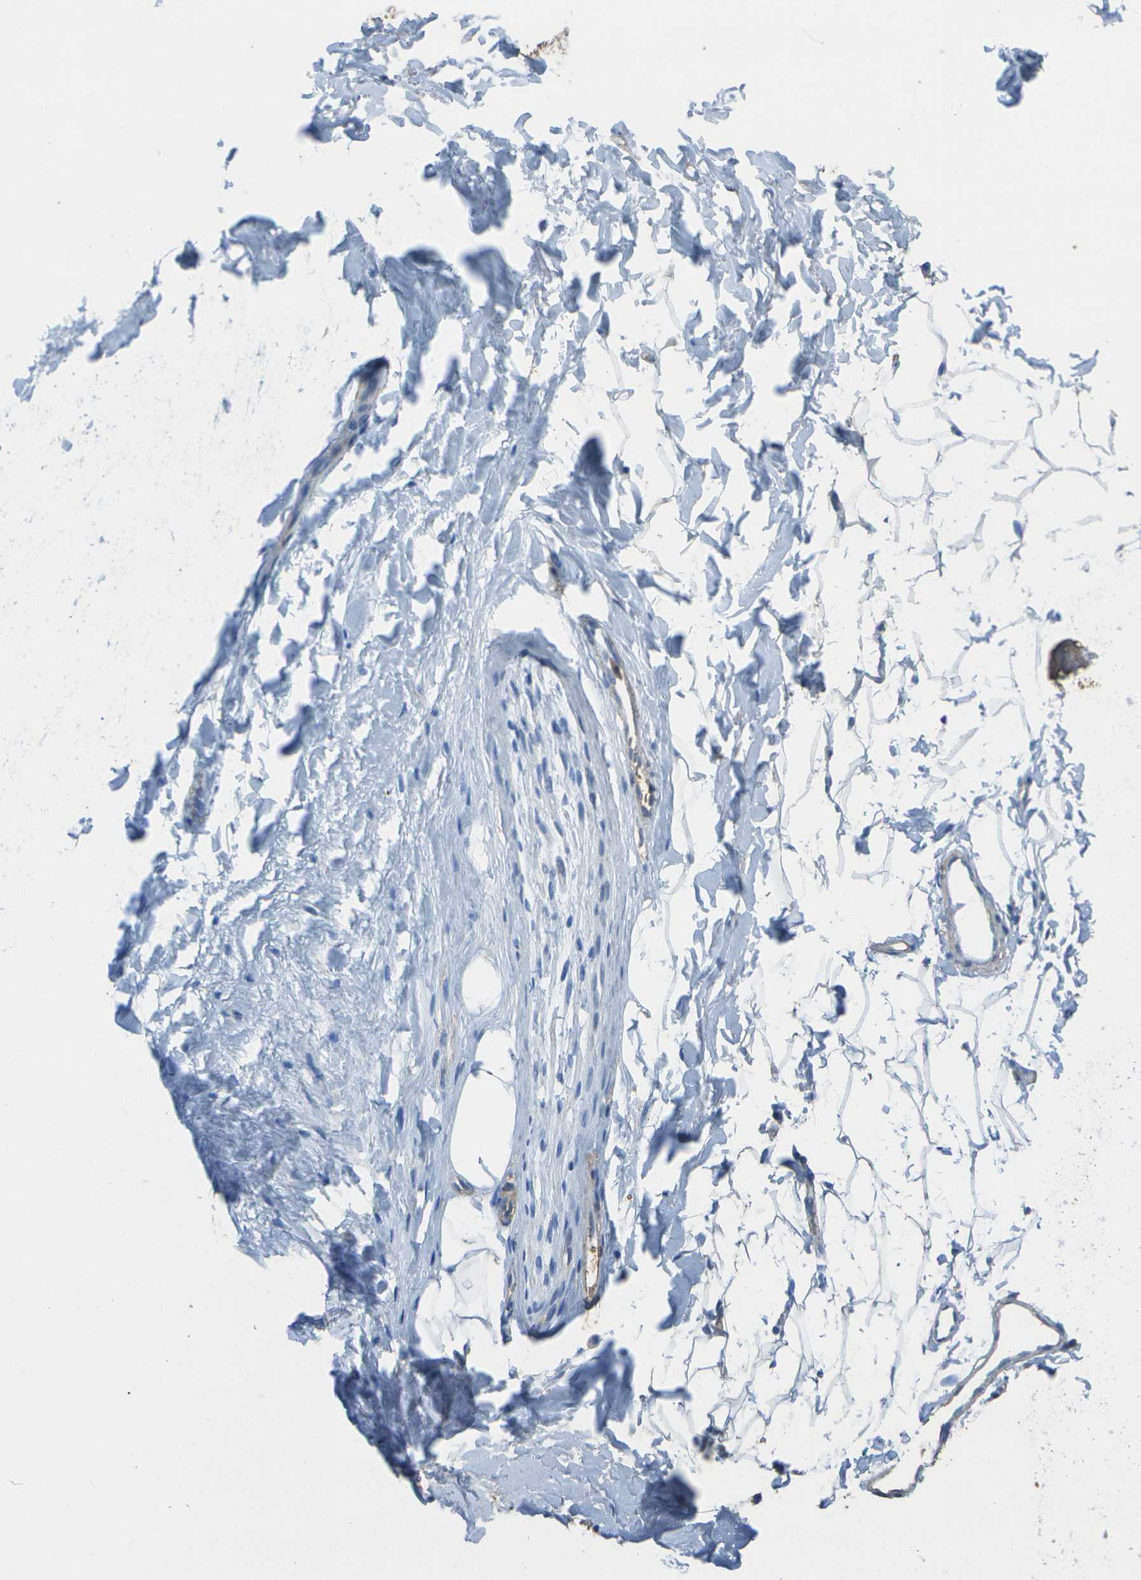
{"staining": {"intensity": "weak", "quantity": "25%-75%", "location": "cytoplasmic/membranous"}, "tissue": "adipose tissue", "cell_type": "Adipocytes", "image_type": "normal", "snomed": [{"axis": "morphology", "description": "Normal tissue, NOS"}, {"axis": "topography", "description": "Cartilage tissue"}, {"axis": "topography", "description": "Bronchus"}], "caption": "Protein analysis of unremarkable adipose tissue shows weak cytoplasmic/membranous staining in about 25%-75% of adipocytes.", "gene": "CYP4F11", "patient": {"sex": "female", "age": 53}}